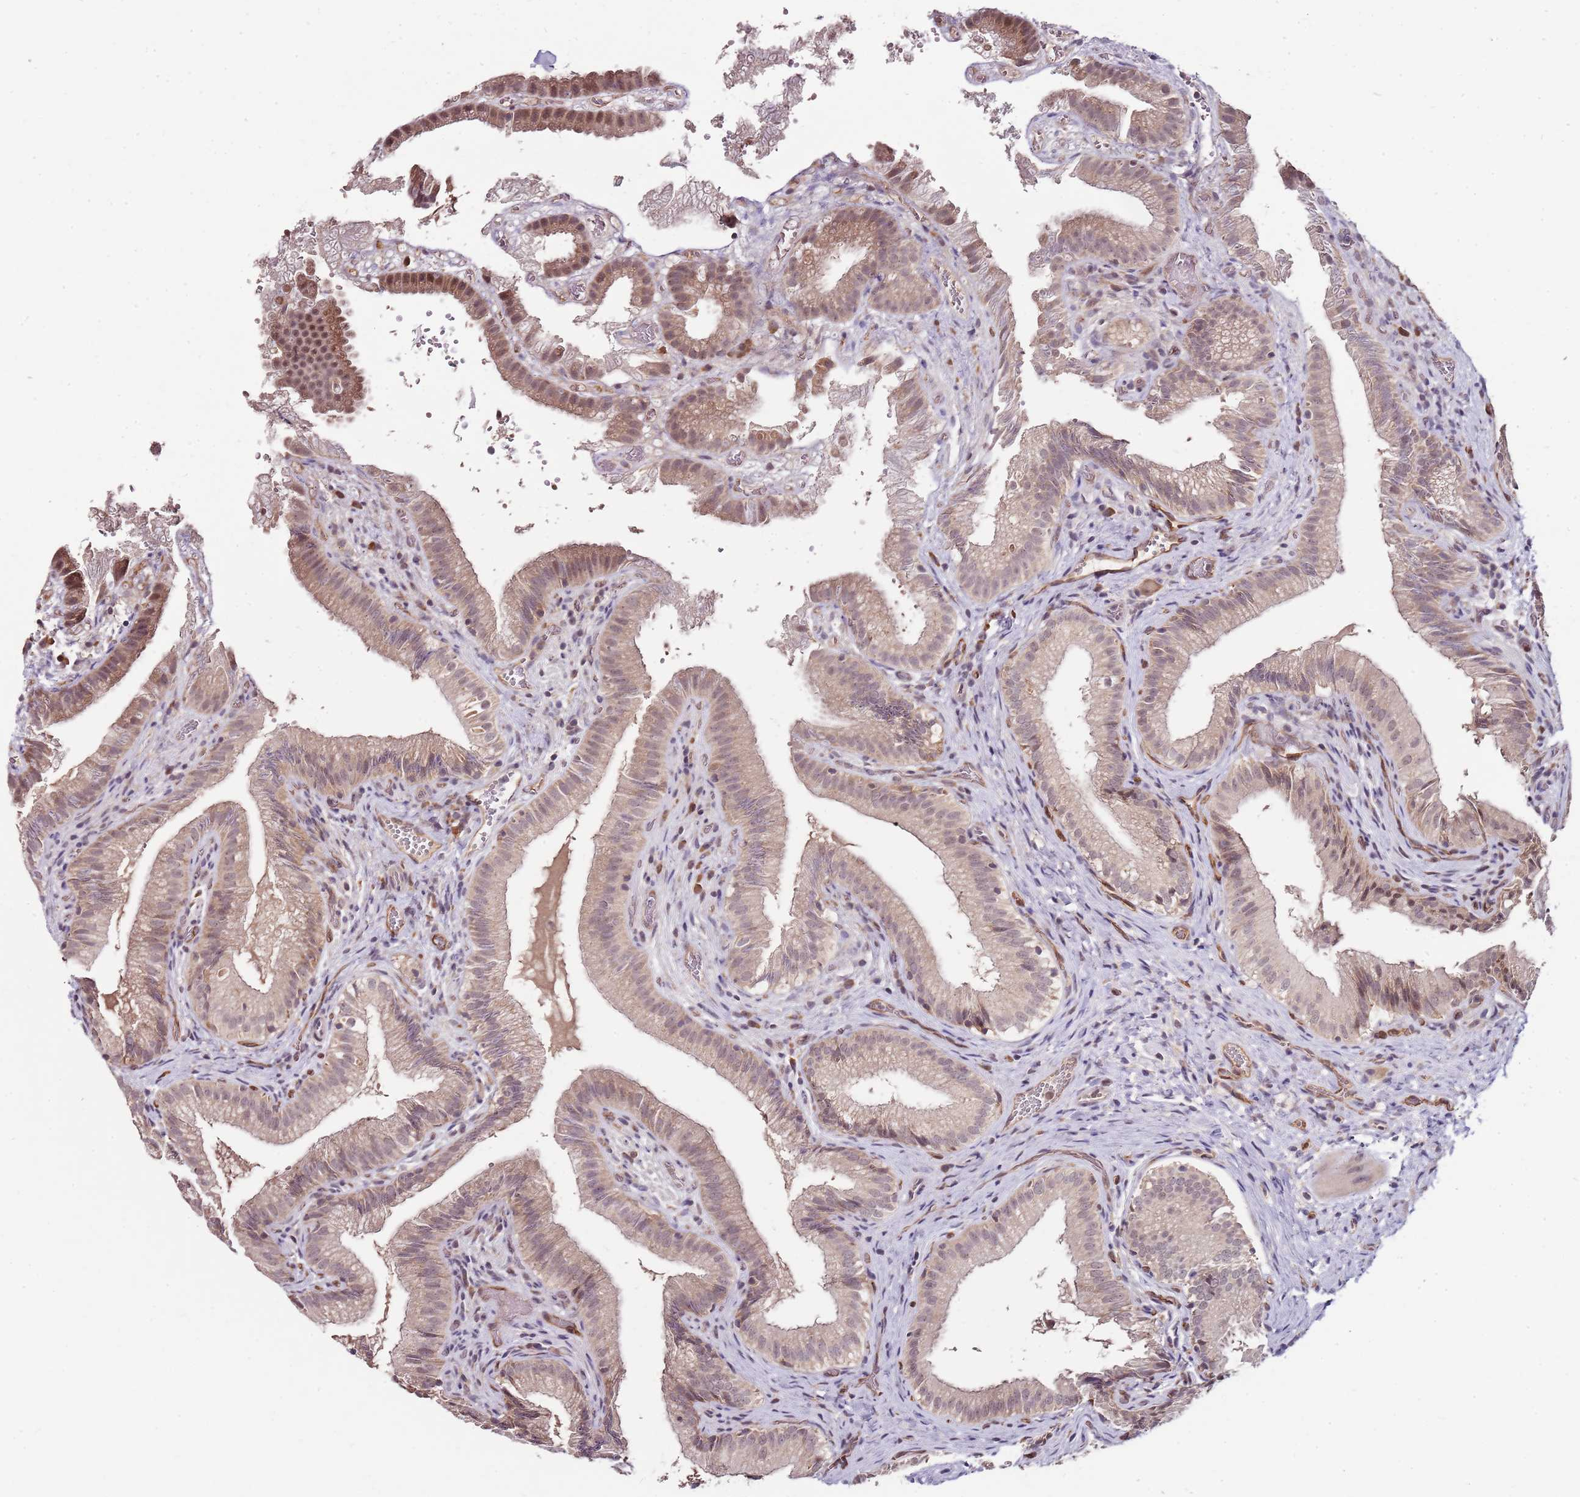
{"staining": {"intensity": "moderate", "quantity": "25%-75%", "location": "cytoplasmic/membranous,nuclear"}, "tissue": "gallbladder", "cell_type": "Glandular cells", "image_type": "normal", "snomed": [{"axis": "morphology", "description": "Normal tissue, NOS"}, {"axis": "topography", "description": "Gallbladder"}], "caption": "Immunohistochemistry of normal gallbladder exhibits medium levels of moderate cytoplasmic/membranous,nuclear staining in about 25%-75% of glandular cells.", "gene": "FBXL22", "patient": {"sex": "female", "age": 30}}